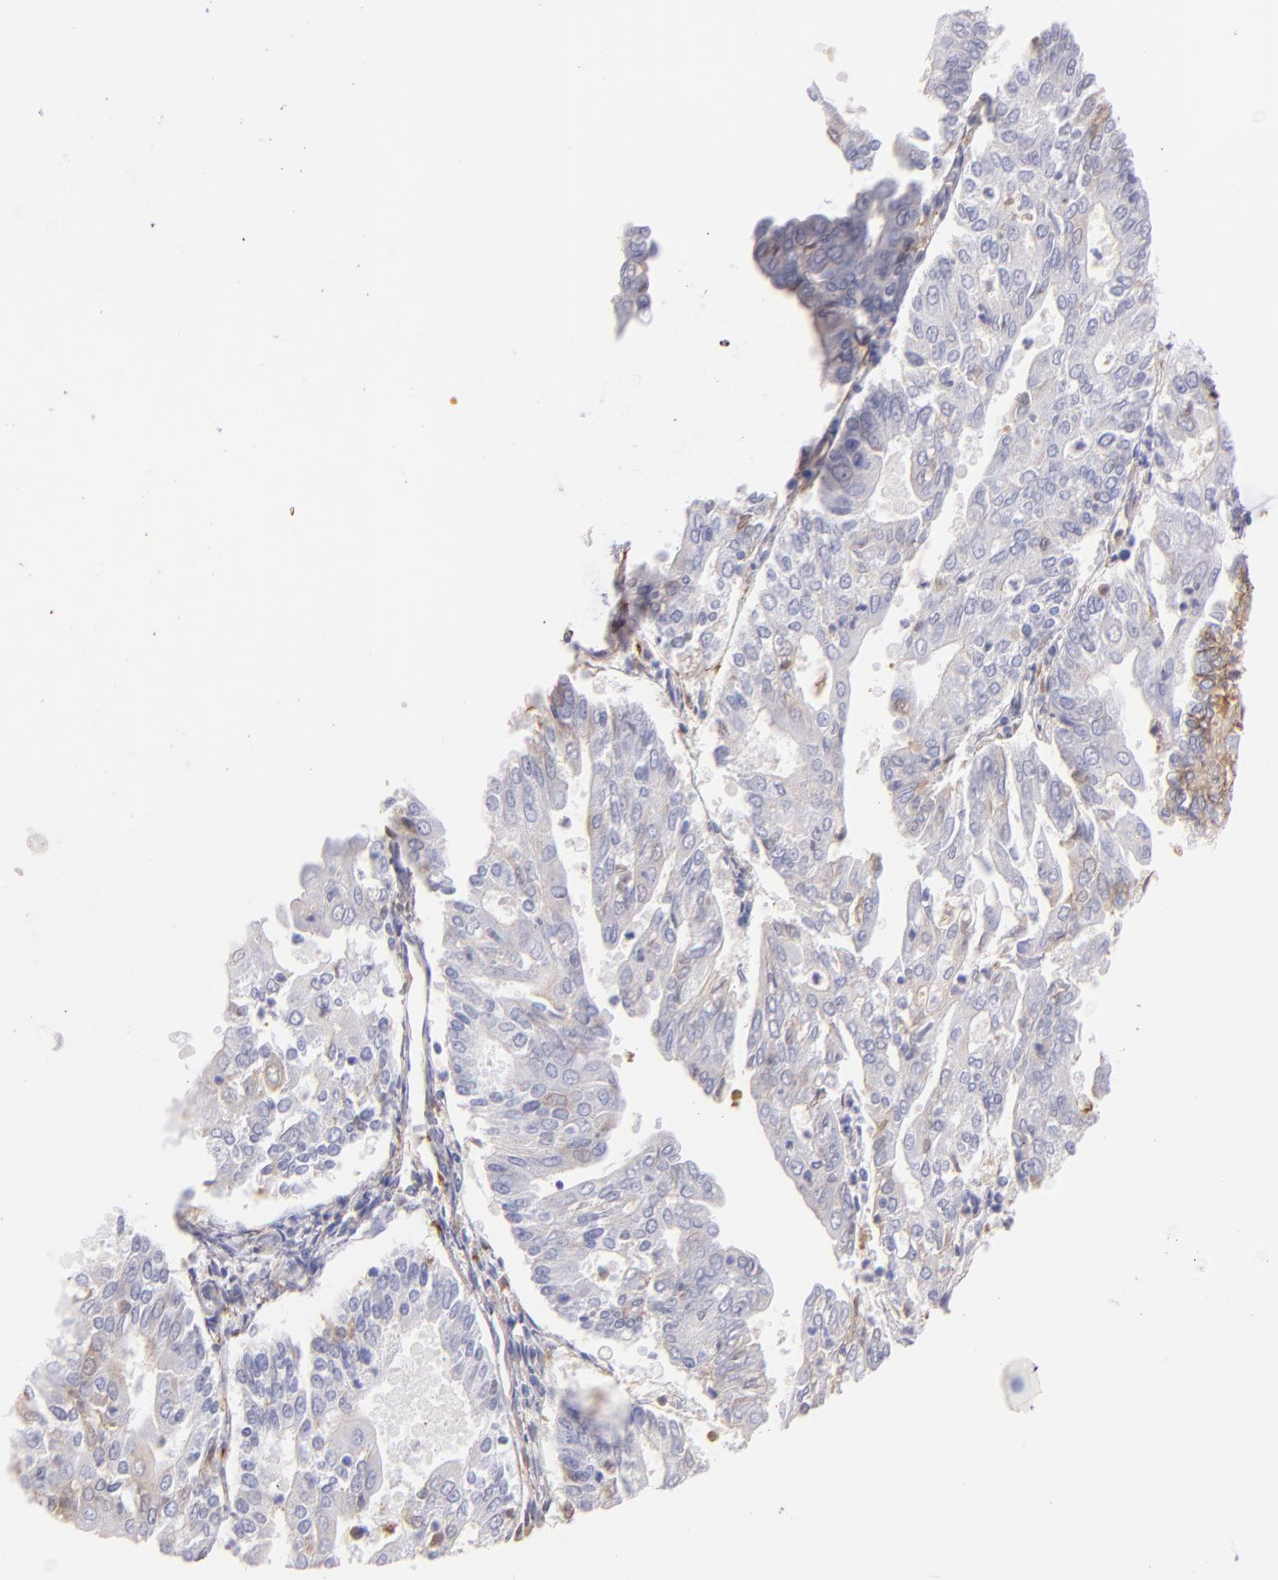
{"staining": {"intensity": "weak", "quantity": "<25%", "location": "cytoplasmic/membranous"}, "tissue": "endometrial cancer", "cell_type": "Tumor cells", "image_type": "cancer", "snomed": [{"axis": "morphology", "description": "Adenocarcinoma, NOS"}, {"axis": "topography", "description": "Endometrium"}], "caption": "High power microscopy image of an immunohistochemistry (IHC) micrograph of adenocarcinoma (endometrial), revealing no significant expression in tumor cells. The staining is performed using DAB brown chromogen with nuclei counter-stained in using hematoxylin.", "gene": "FGB", "patient": {"sex": "female", "age": 79}}